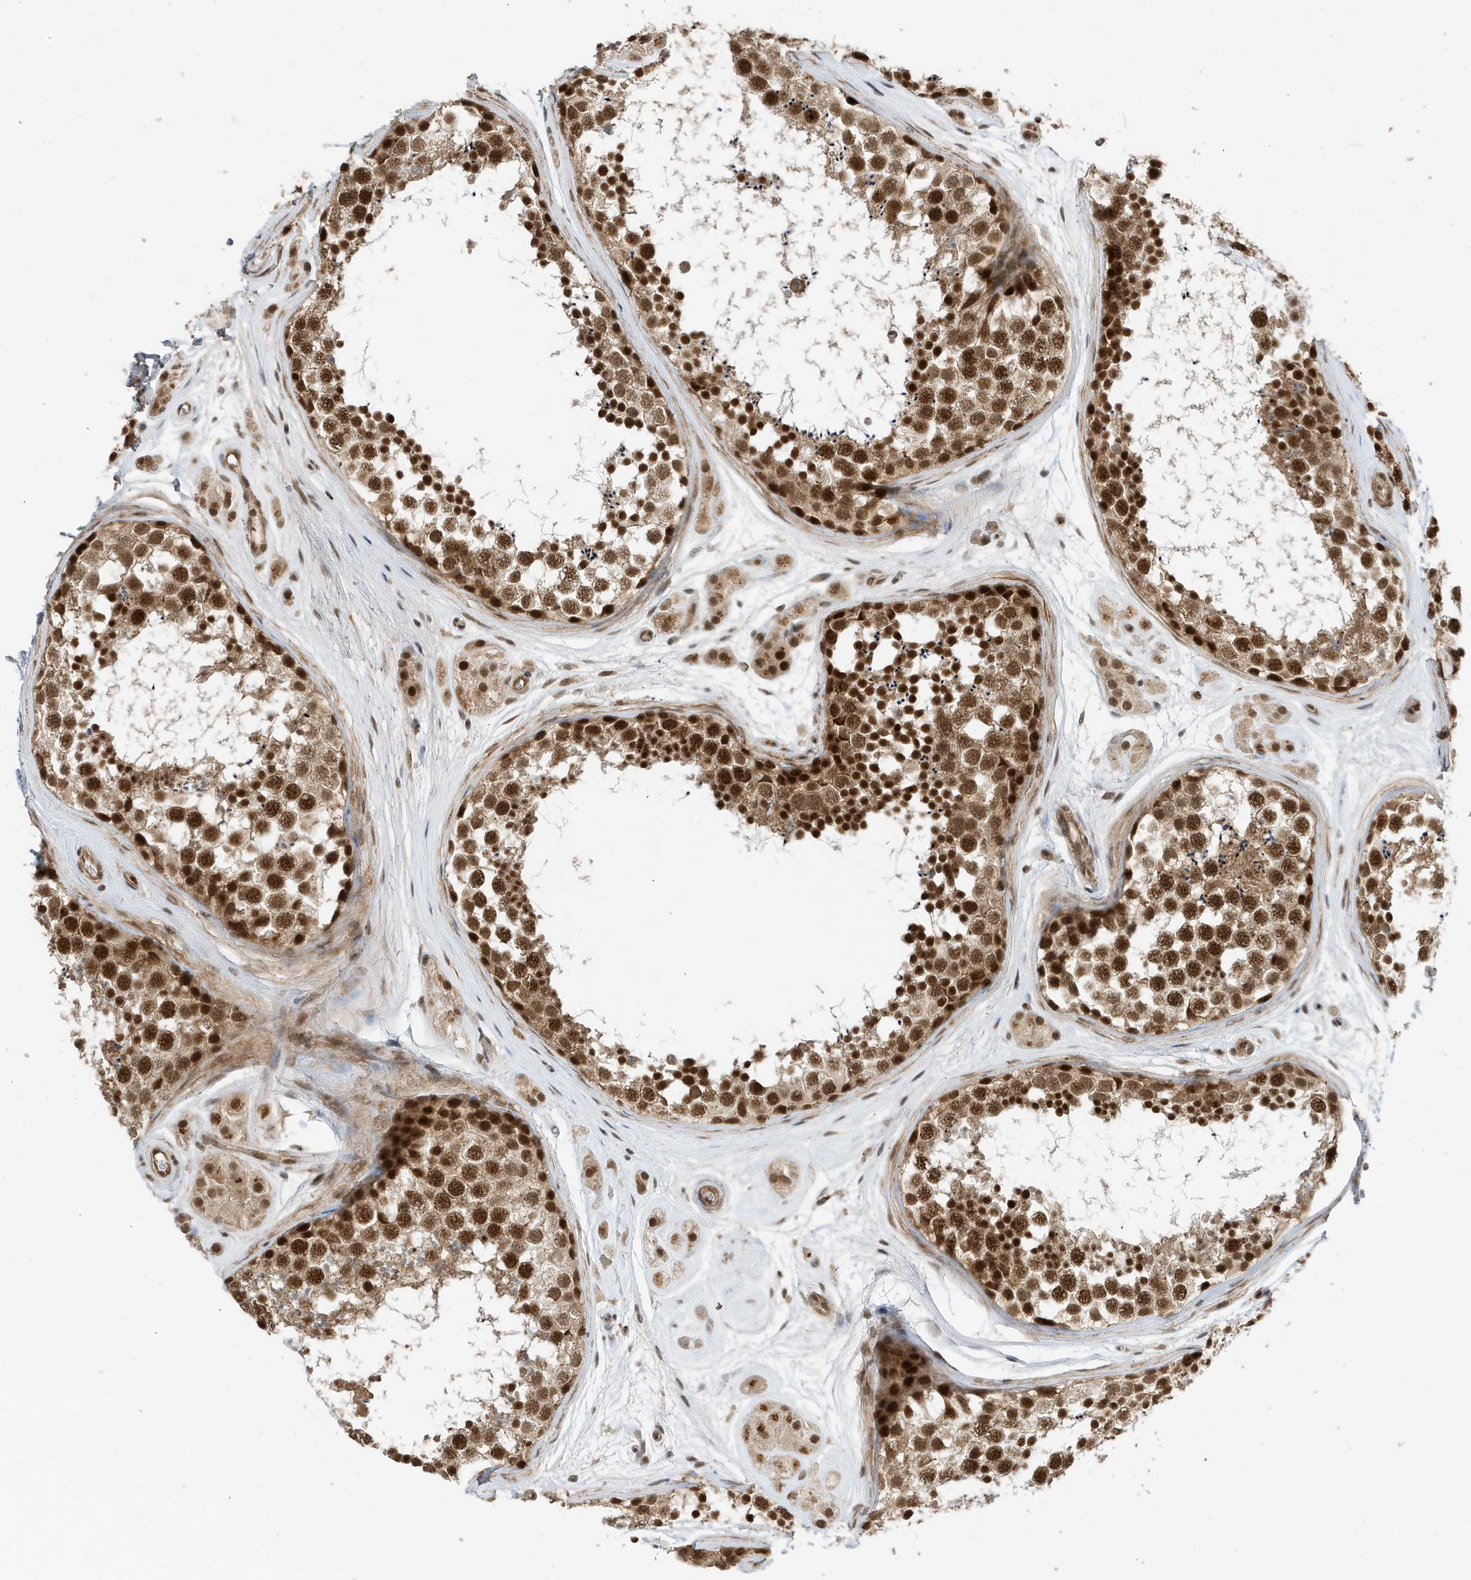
{"staining": {"intensity": "strong", "quantity": ">75%", "location": "nuclear"}, "tissue": "testis", "cell_type": "Cells in seminiferous ducts", "image_type": "normal", "snomed": [{"axis": "morphology", "description": "Normal tissue, NOS"}, {"axis": "topography", "description": "Testis"}], "caption": "Cells in seminiferous ducts demonstrate high levels of strong nuclear expression in approximately >75% of cells in benign testis.", "gene": "MAST3", "patient": {"sex": "male", "age": 56}}